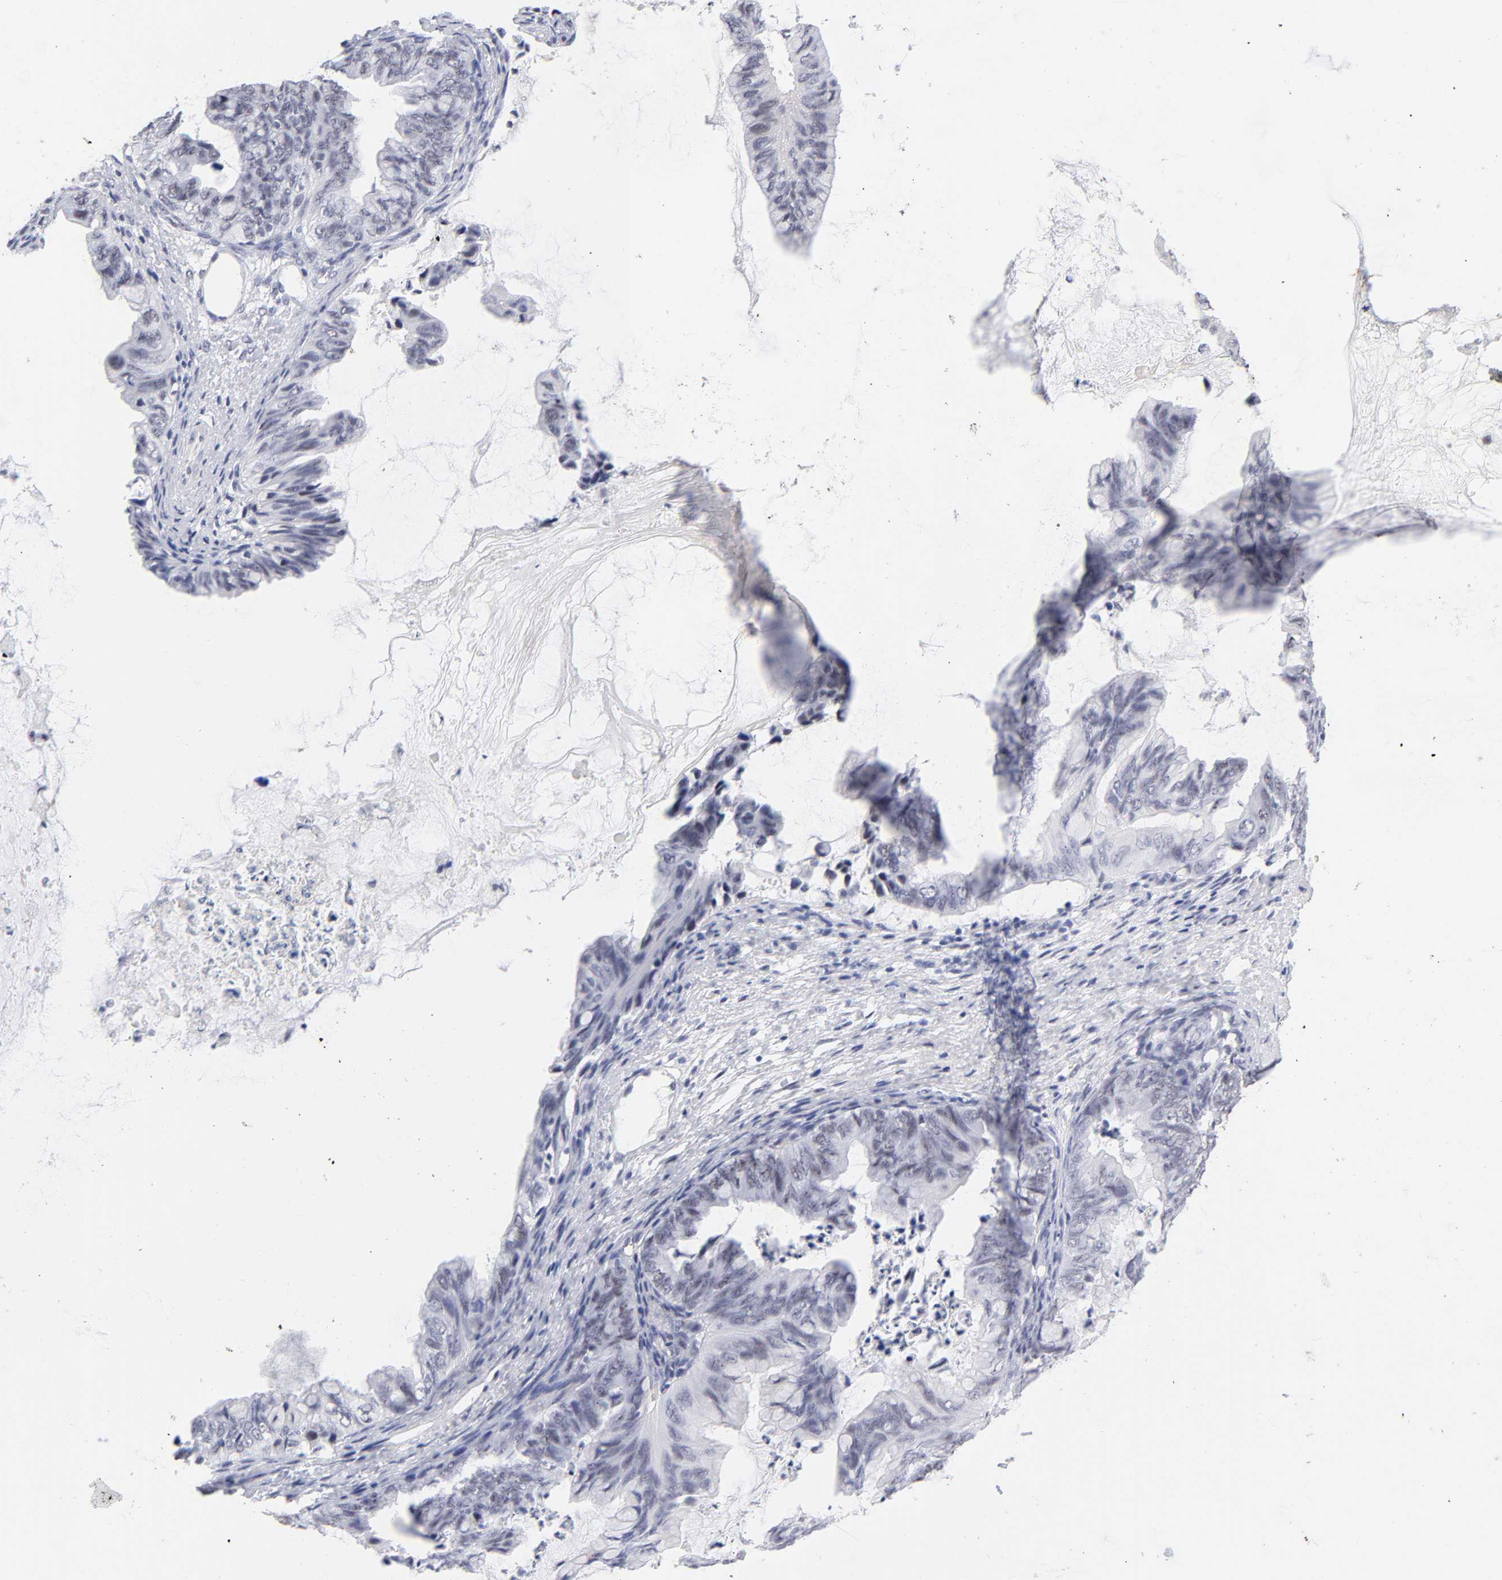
{"staining": {"intensity": "weak", "quantity": "<25%", "location": "nuclear"}, "tissue": "ovarian cancer", "cell_type": "Tumor cells", "image_type": "cancer", "snomed": [{"axis": "morphology", "description": "Cystadenocarcinoma, mucinous, NOS"}, {"axis": "topography", "description": "Ovary"}], "caption": "This image is of ovarian cancer stained with immunohistochemistry (IHC) to label a protein in brown with the nuclei are counter-stained blue. There is no expression in tumor cells.", "gene": "SNRPB", "patient": {"sex": "female", "age": 36}}